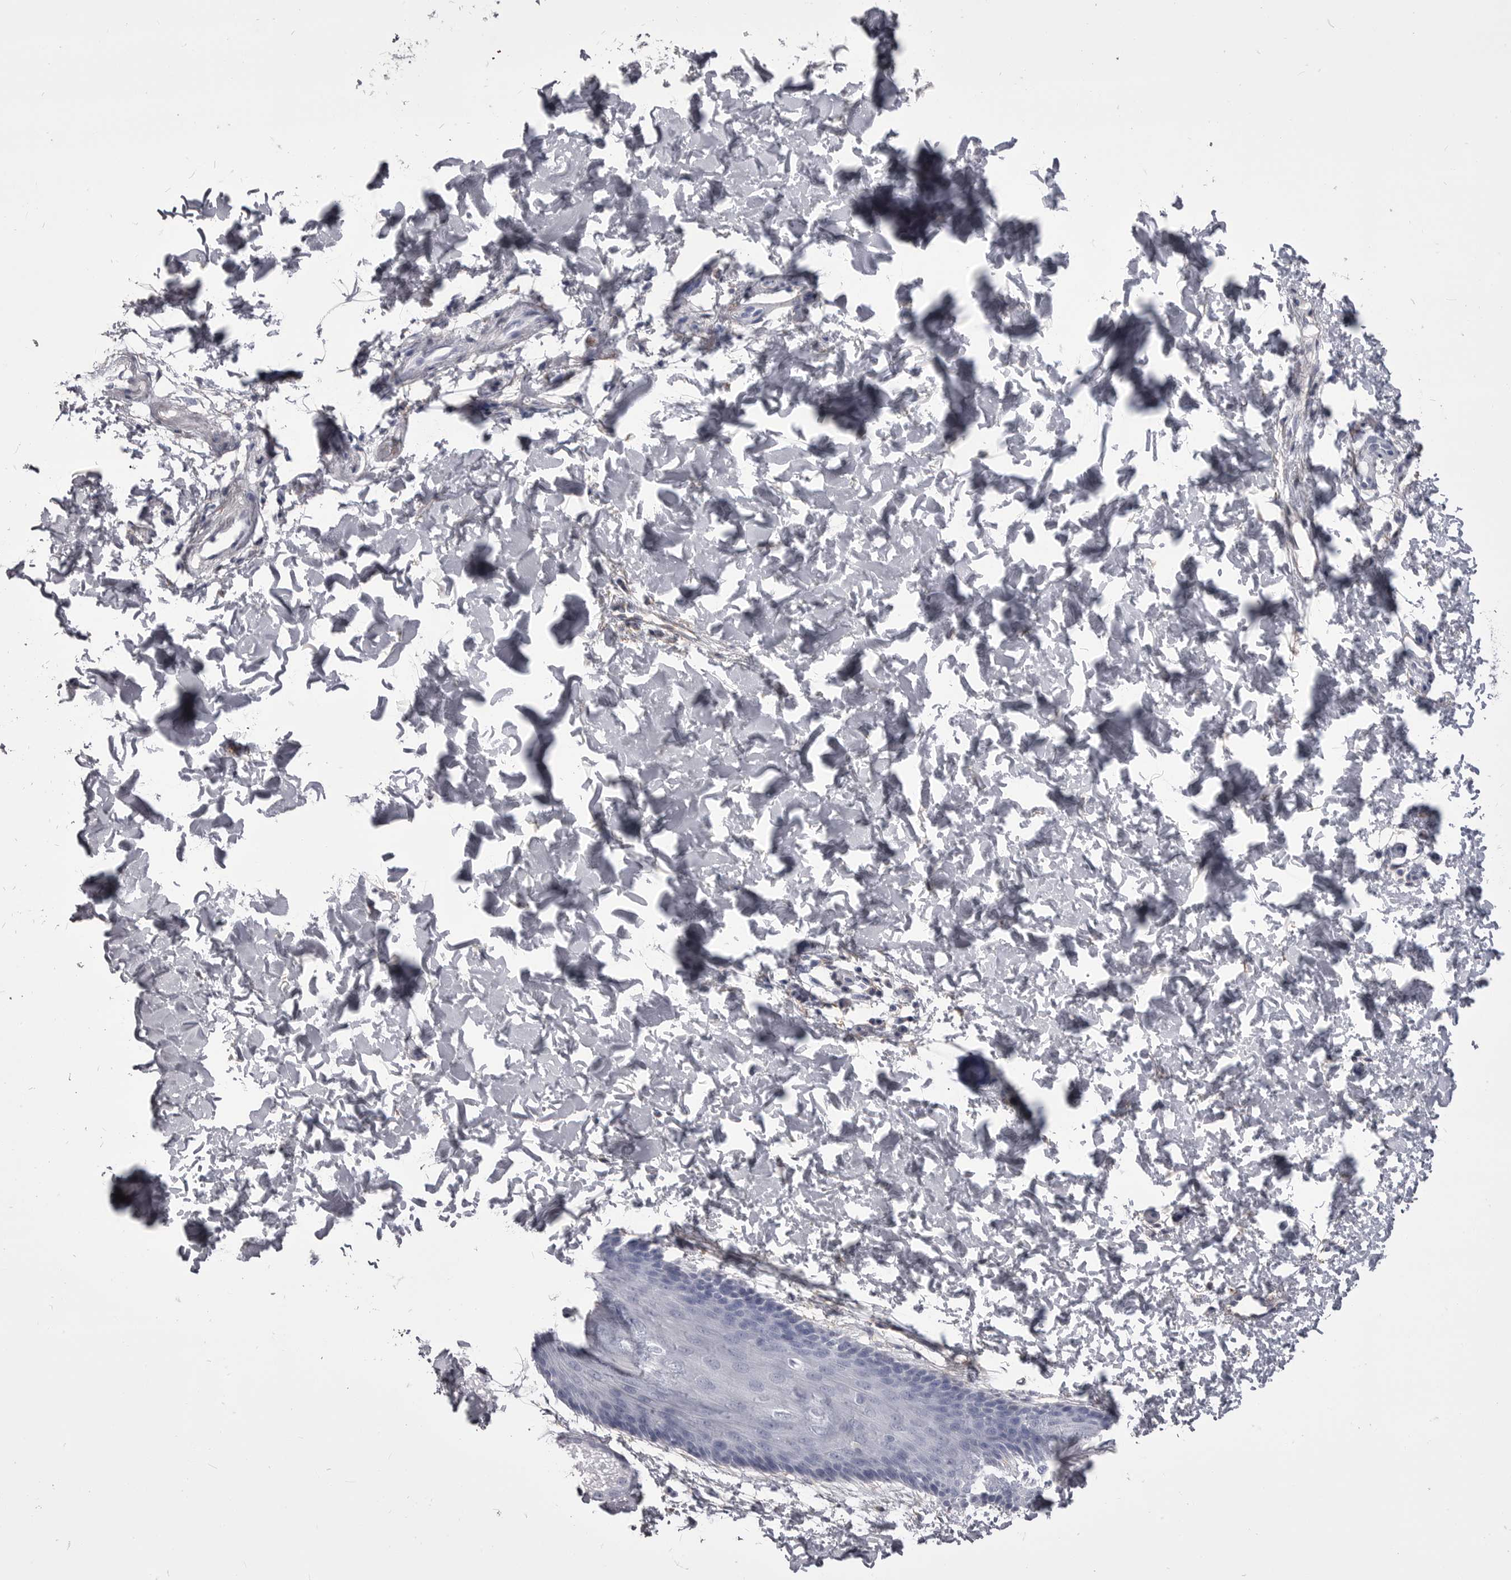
{"staining": {"intensity": "negative", "quantity": "none", "location": "none"}, "tissue": "skin", "cell_type": "Fibroblasts", "image_type": "normal", "snomed": [{"axis": "morphology", "description": "Normal tissue, NOS"}, {"axis": "morphology", "description": "Neoplasm, benign, NOS"}, {"axis": "topography", "description": "Skin"}, {"axis": "topography", "description": "Soft tissue"}], "caption": "Histopathology image shows no protein positivity in fibroblasts of normal skin. (IHC, brightfield microscopy, high magnification).", "gene": "ANK2", "patient": {"sex": "male", "age": 26}}